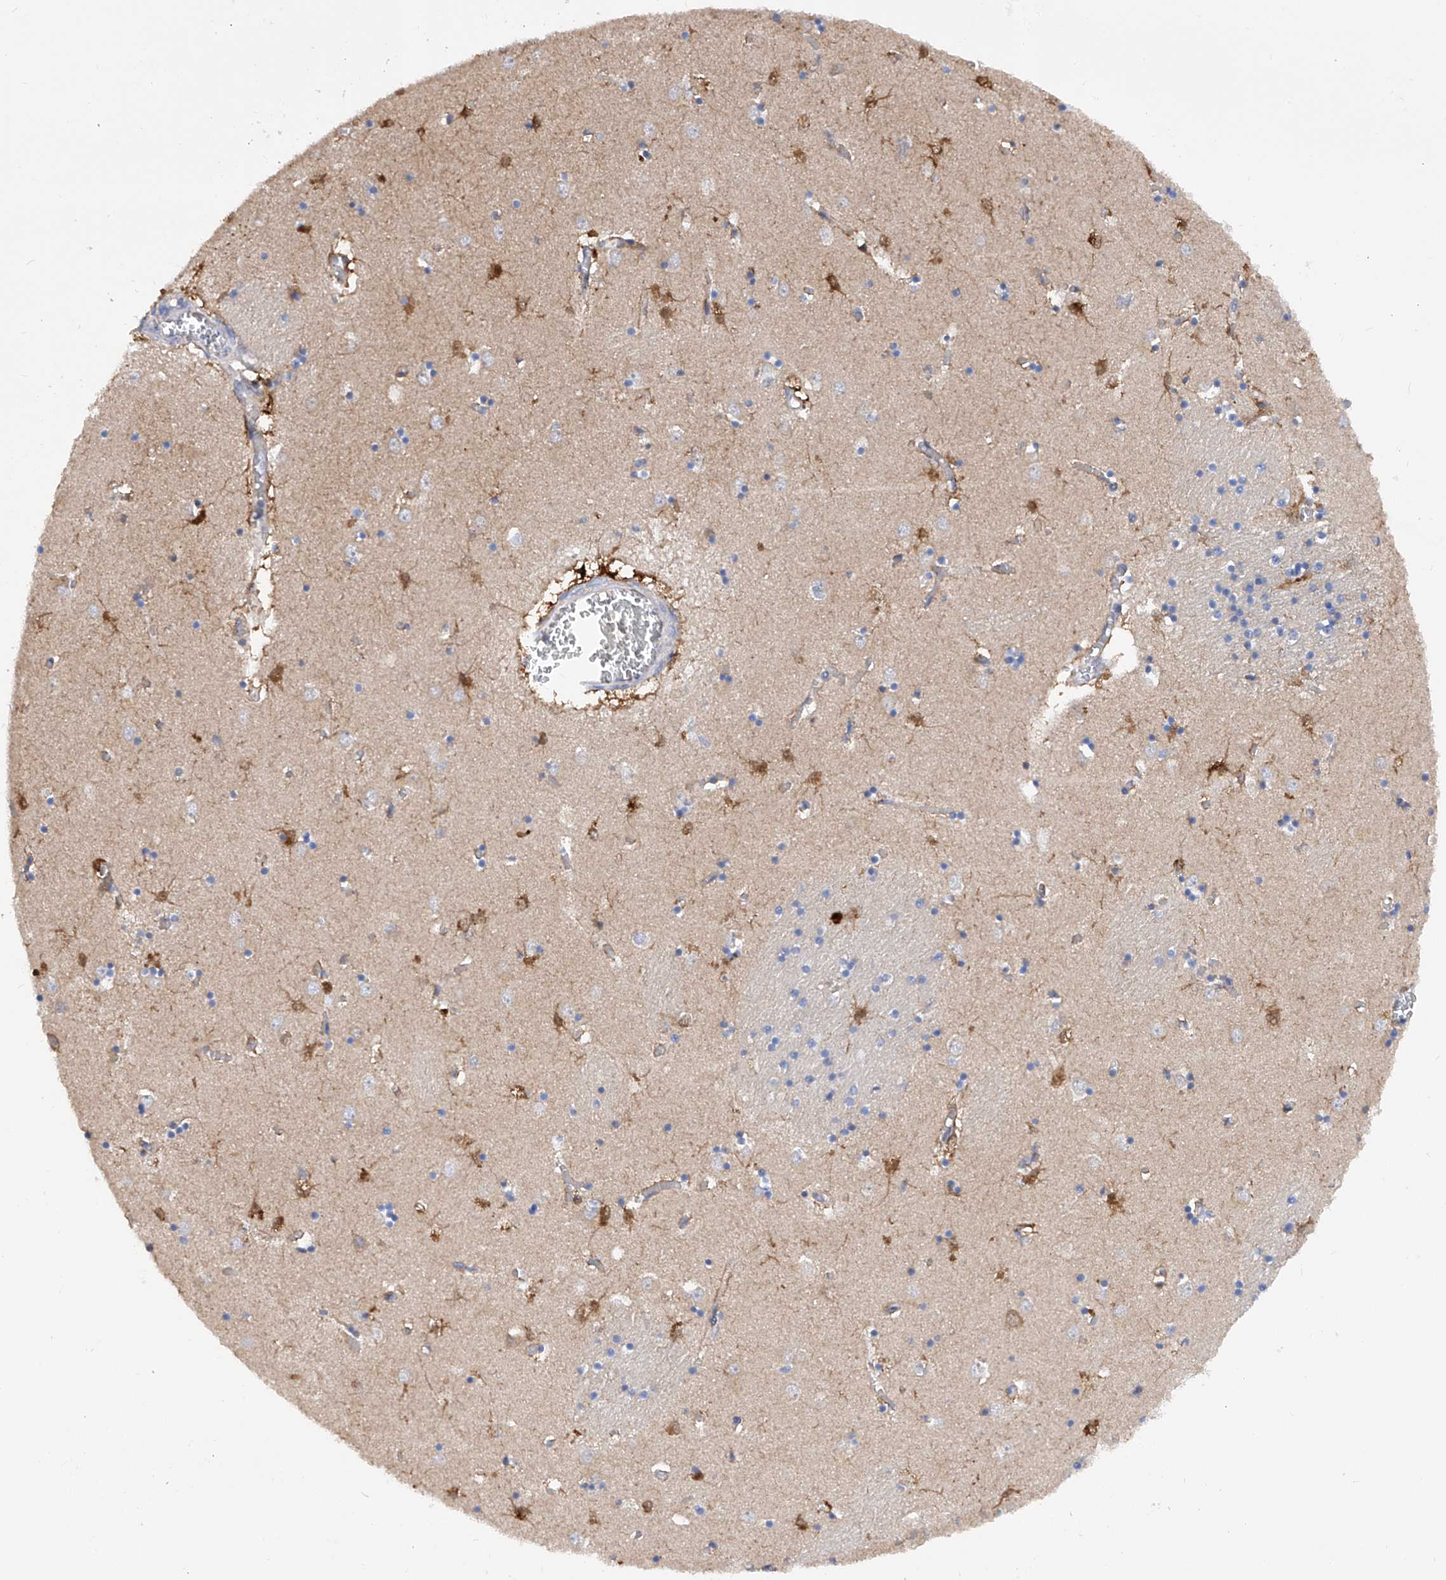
{"staining": {"intensity": "moderate", "quantity": "<25%", "location": "cytoplasmic/membranous"}, "tissue": "caudate", "cell_type": "Glial cells", "image_type": "normal", "snomed": [{"axis": "morphology", "description": "Normal tissue, NOS"}, {"axis": "topography", "description": "Lateral ventricle wall"}], "caption": "High-power microscopy captured an immunohistochemistry image of unremarkable caudate, revealing moderate cytoplasmic/membranous positivity in approximately <25% of glial cells.", "gene": "SPATA20", "patient": {"sex": "male", "age": 70}}